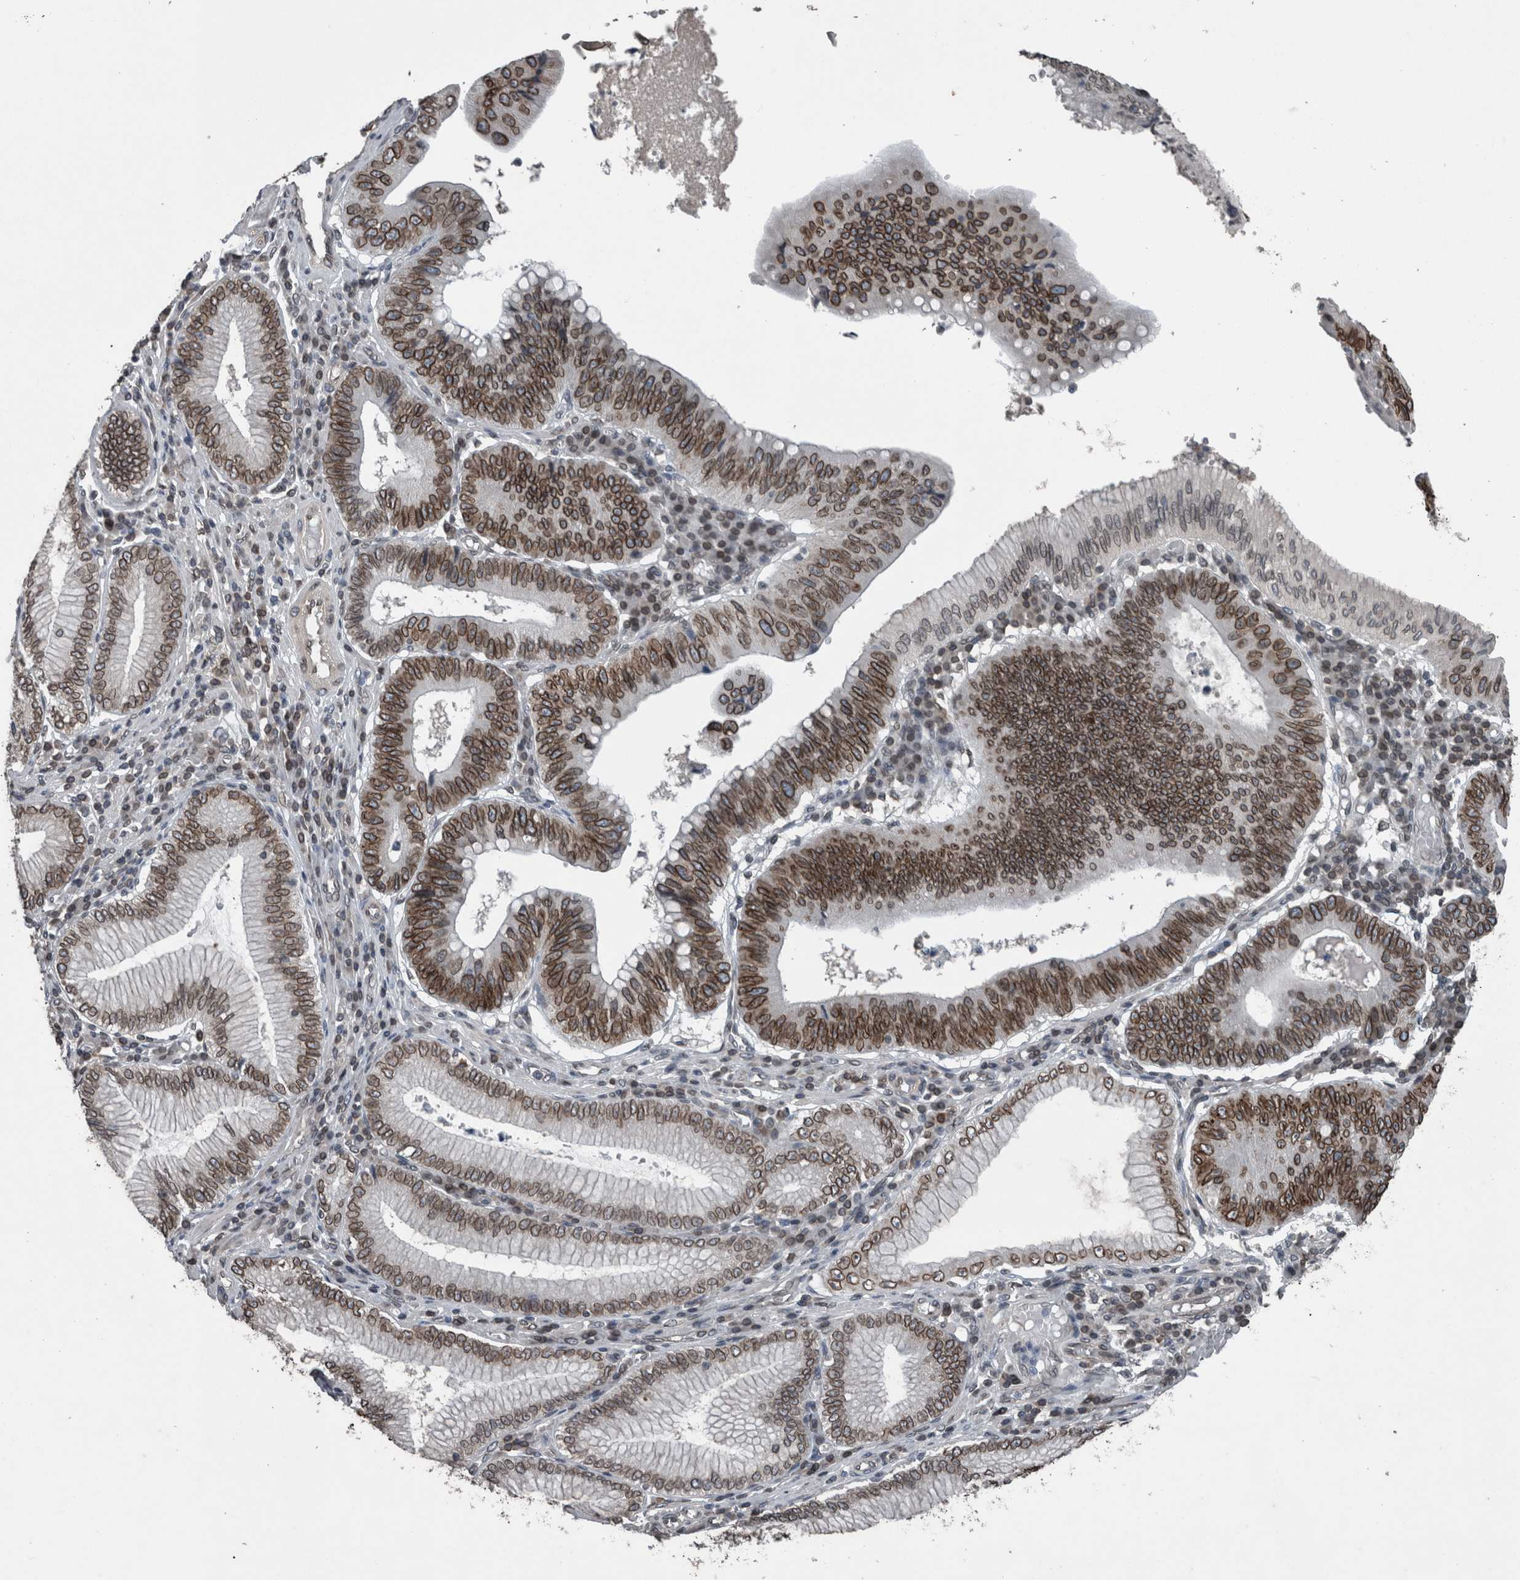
{"staining": {"intensity": "strong", "quantity": ">75%", "location": "cytoplasmic/membranous,nuclear"}, "tissue": "stomach cancer", "cell_type": "Tumor cells", "image_type": "cancer", "snomed": [{"axis": "morphology", "description": "Adenocarcinoma, NOS"}, {"axis": "topography", "description": "Stomach"}], "caption": "Immunohistochemical staining of stomach adenocarcinoma reveals strong cytoplasmic/membranous and nuclear protein staining in about >75% of tumor cells.", "gene": "RANBP2", "patient": {"sex": "male", "age": 59}}